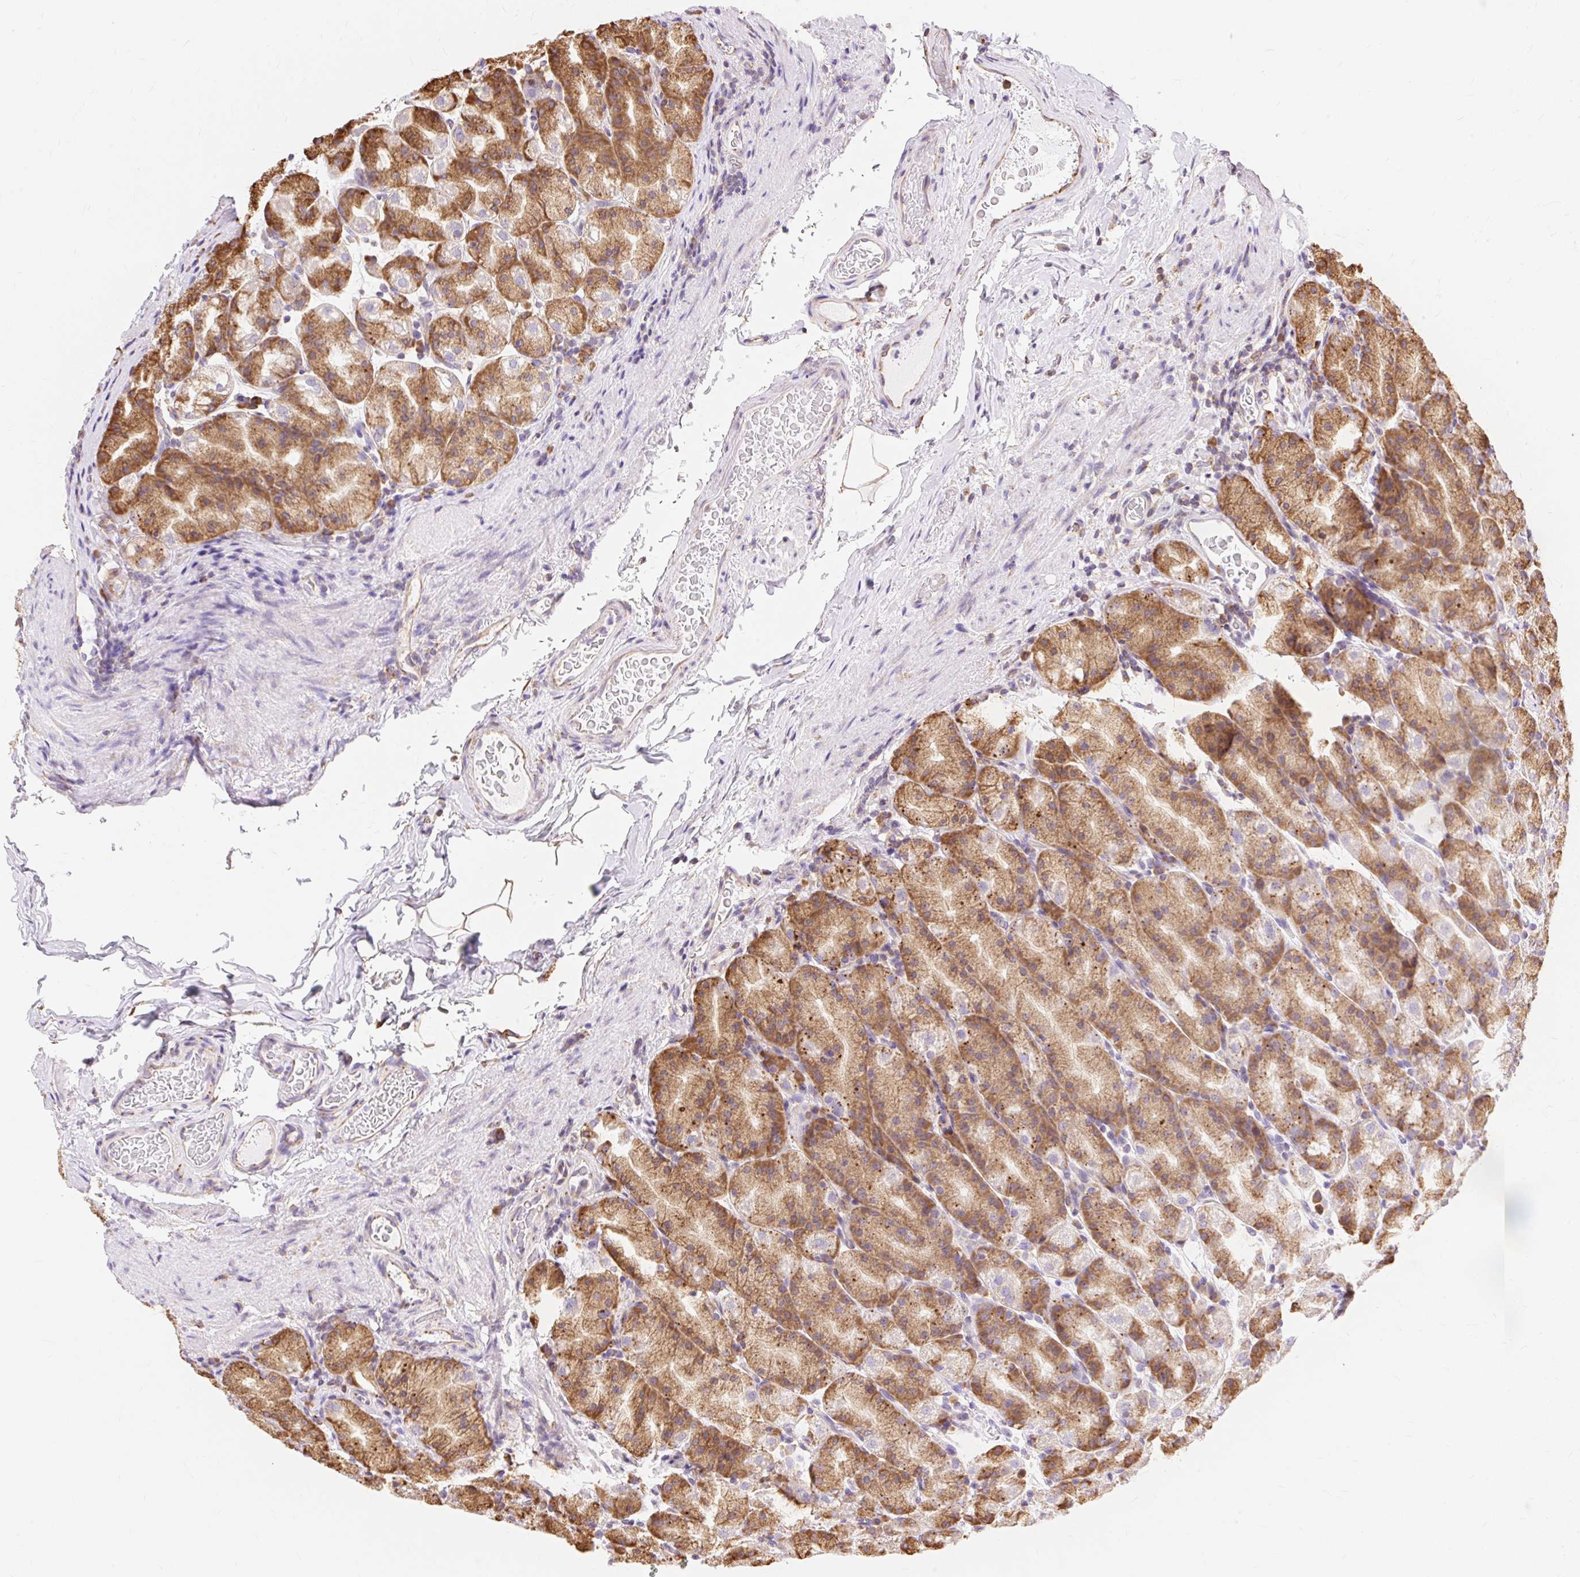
{"staining": {"intensity": "moderate", "quantity": ">75%", "location": "cytoplasmic/membranous"}, "tissue": "stomach", "cell_type": "Glandular cells", "image_type": "normal", "snomed": [{"axis": "morphology", "description": "Normal tissue, NOS"}, {"axis": "topography", "description": "Stomach, upper"}, {"axis": "topography", "description": "Stomach"}], "caption": "Immunohistochemistry (IHC) photomicrograph of benign human stomach stained for a protein (brown), which exhibits medium levels of moderate cytoplasmic/membranous positivity in about >75% of glandular cells.", "gene": "ENSG00000260836", "patient": {"sex": "male", "age": 68}}